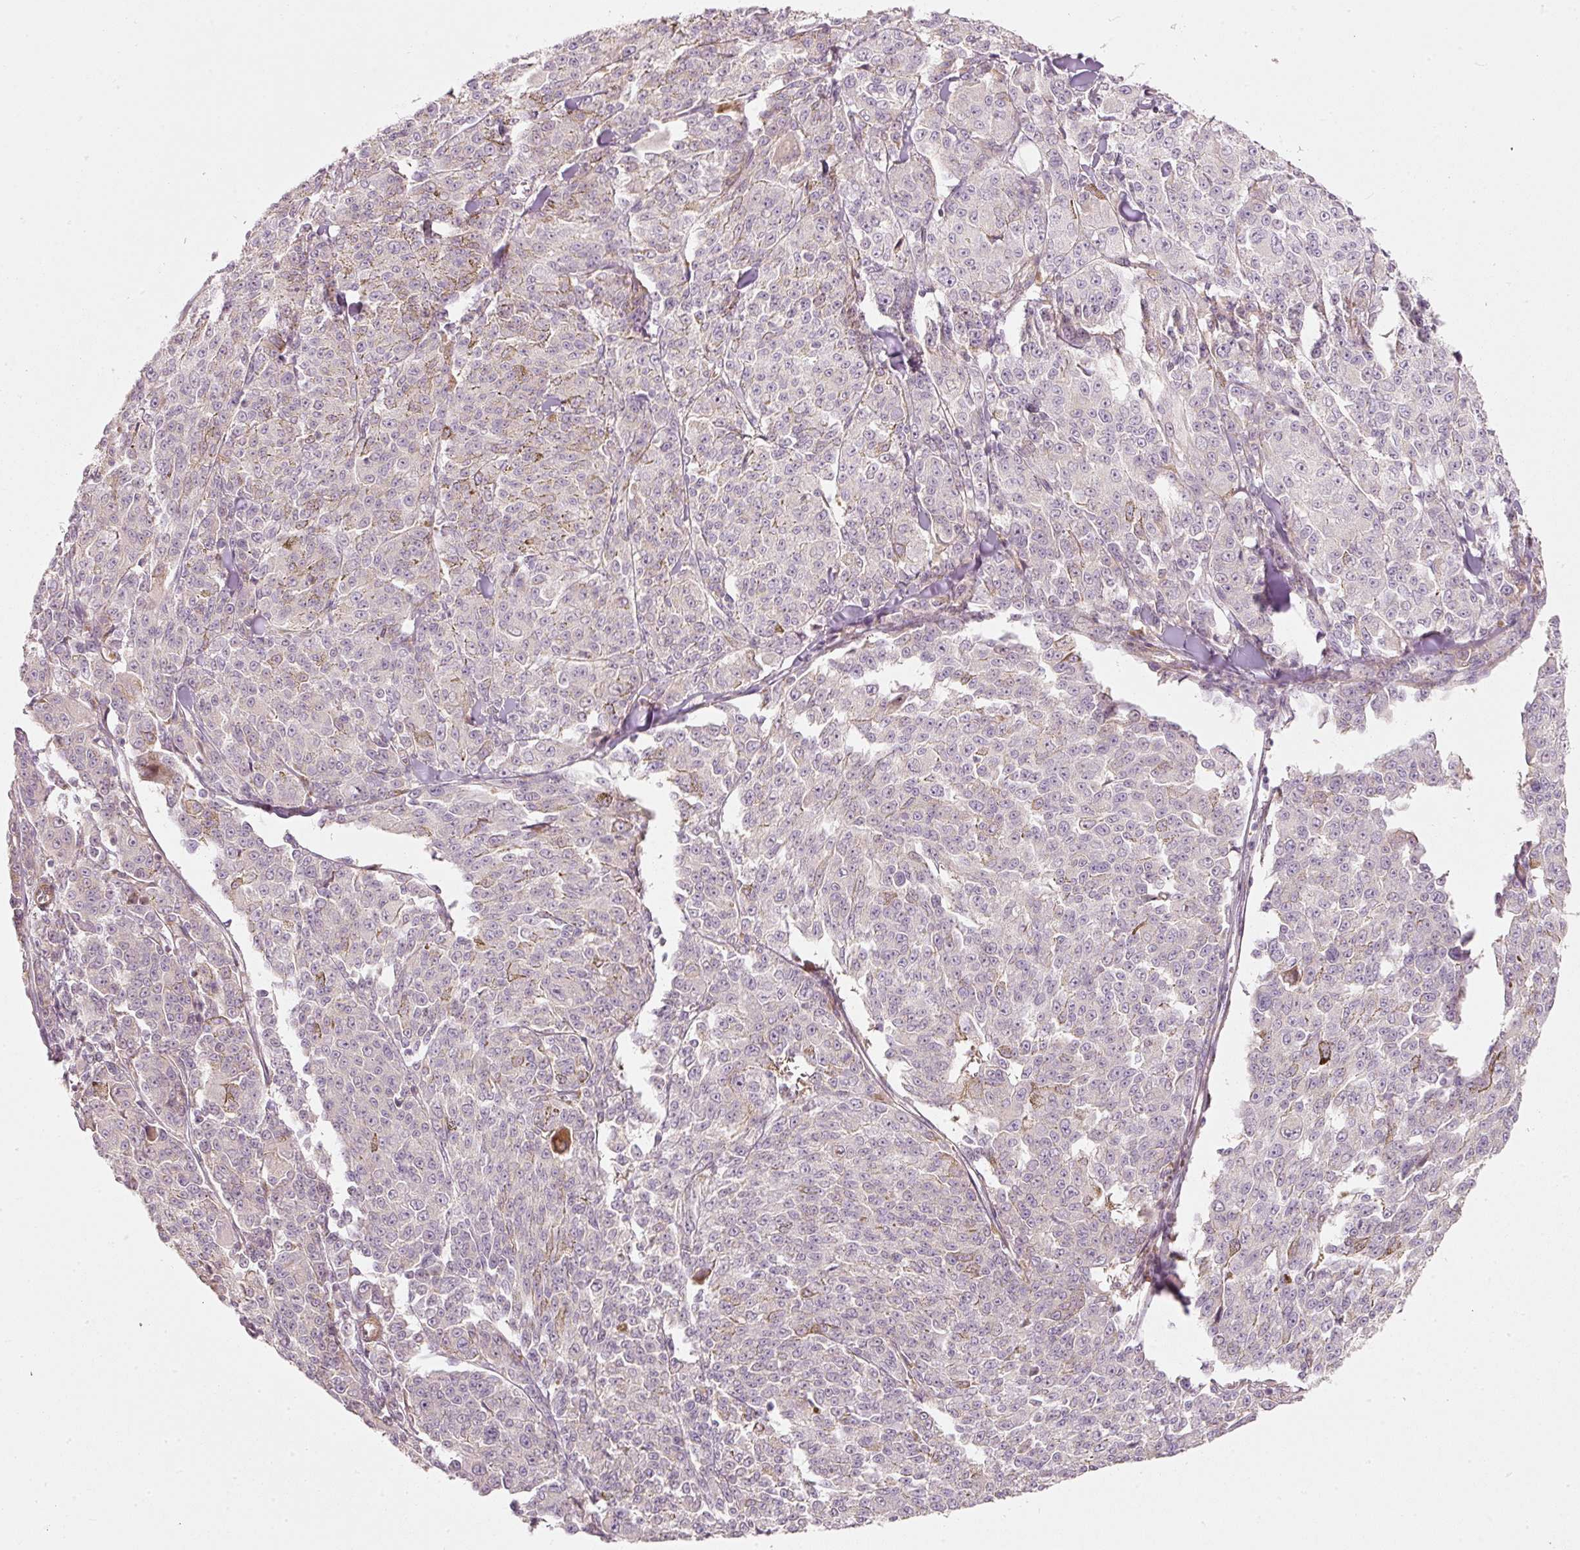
{"staining": {"intensity": "negative", "quantity": "none", "location": "none"}, "tissue": "melanoma", "cell_type": "Tumor cells", "image_type": "cancer", "snomed": [{"axis": "morphology", "description": "Malignant melanoma, NOS"}, {"axis": "topography", "description": "Skin"}], "caption": "There is no significant expression in tumor cells of malignant melanoma.", "gene": "KCNQ1", "patient": {"sex": "female", "age": 52}}